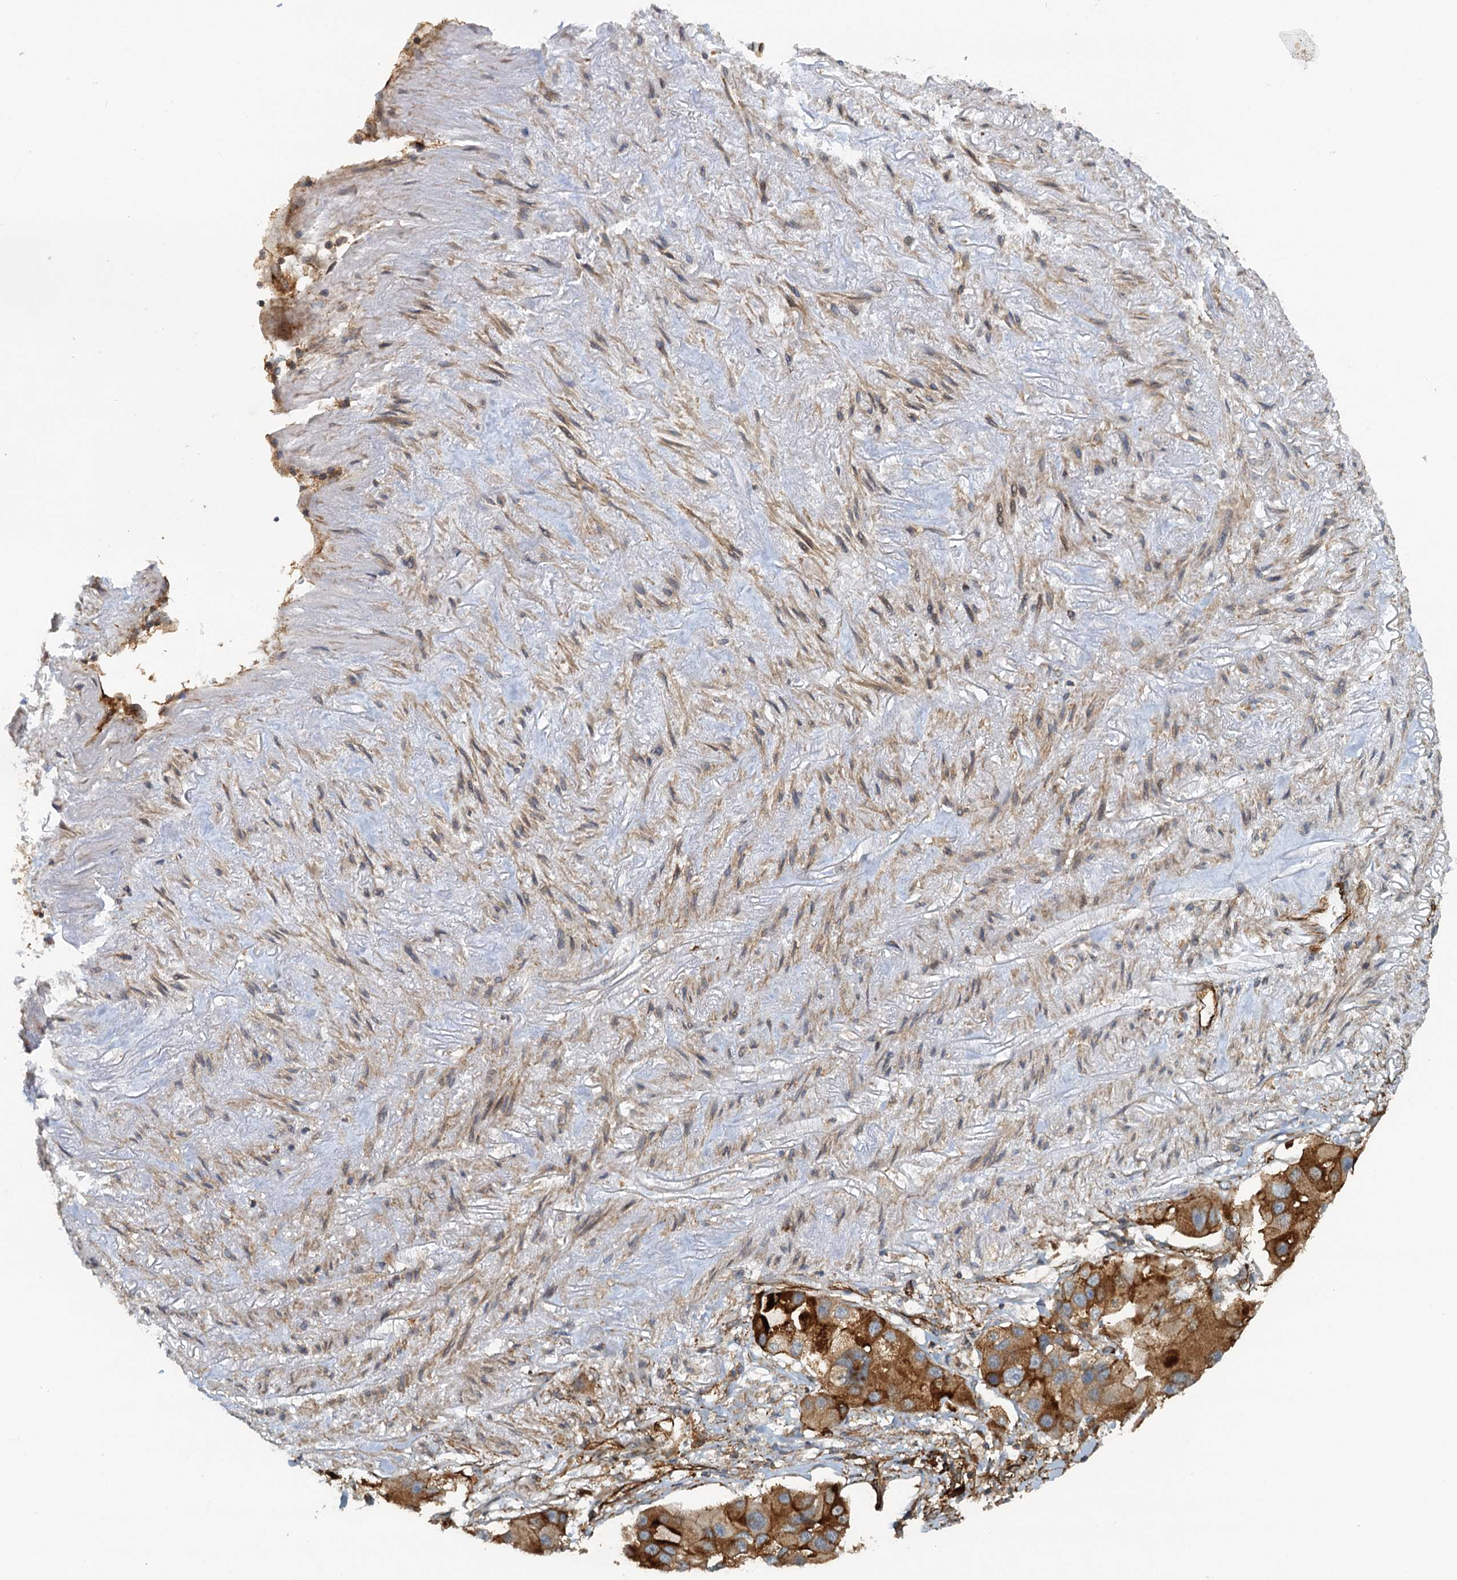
{"staining": {"intensity": "strong", "quantity": ">75%", "location": "cytoplasmic/membranous"}, "tissue": "lung cancer", "cell_type": "Tumor cells", "image_type": "cancer", "snomed": [{"axis": "morphology", "description": "Adenocarcinoma, NOS"}, {"axis": "topography", "description": "Lung"}], "caption": "Tumor cells exhibit strong cytoplasmic/membranous expression in approximately >75% of cells in lung adenocarcinoma. Using DAB (brown) and hematoxylin (blue) stains, captured at high magnification using brightfield microscopy.", "gene": "NIPAL3", "patient": {"sex": "female", "age": 54}}